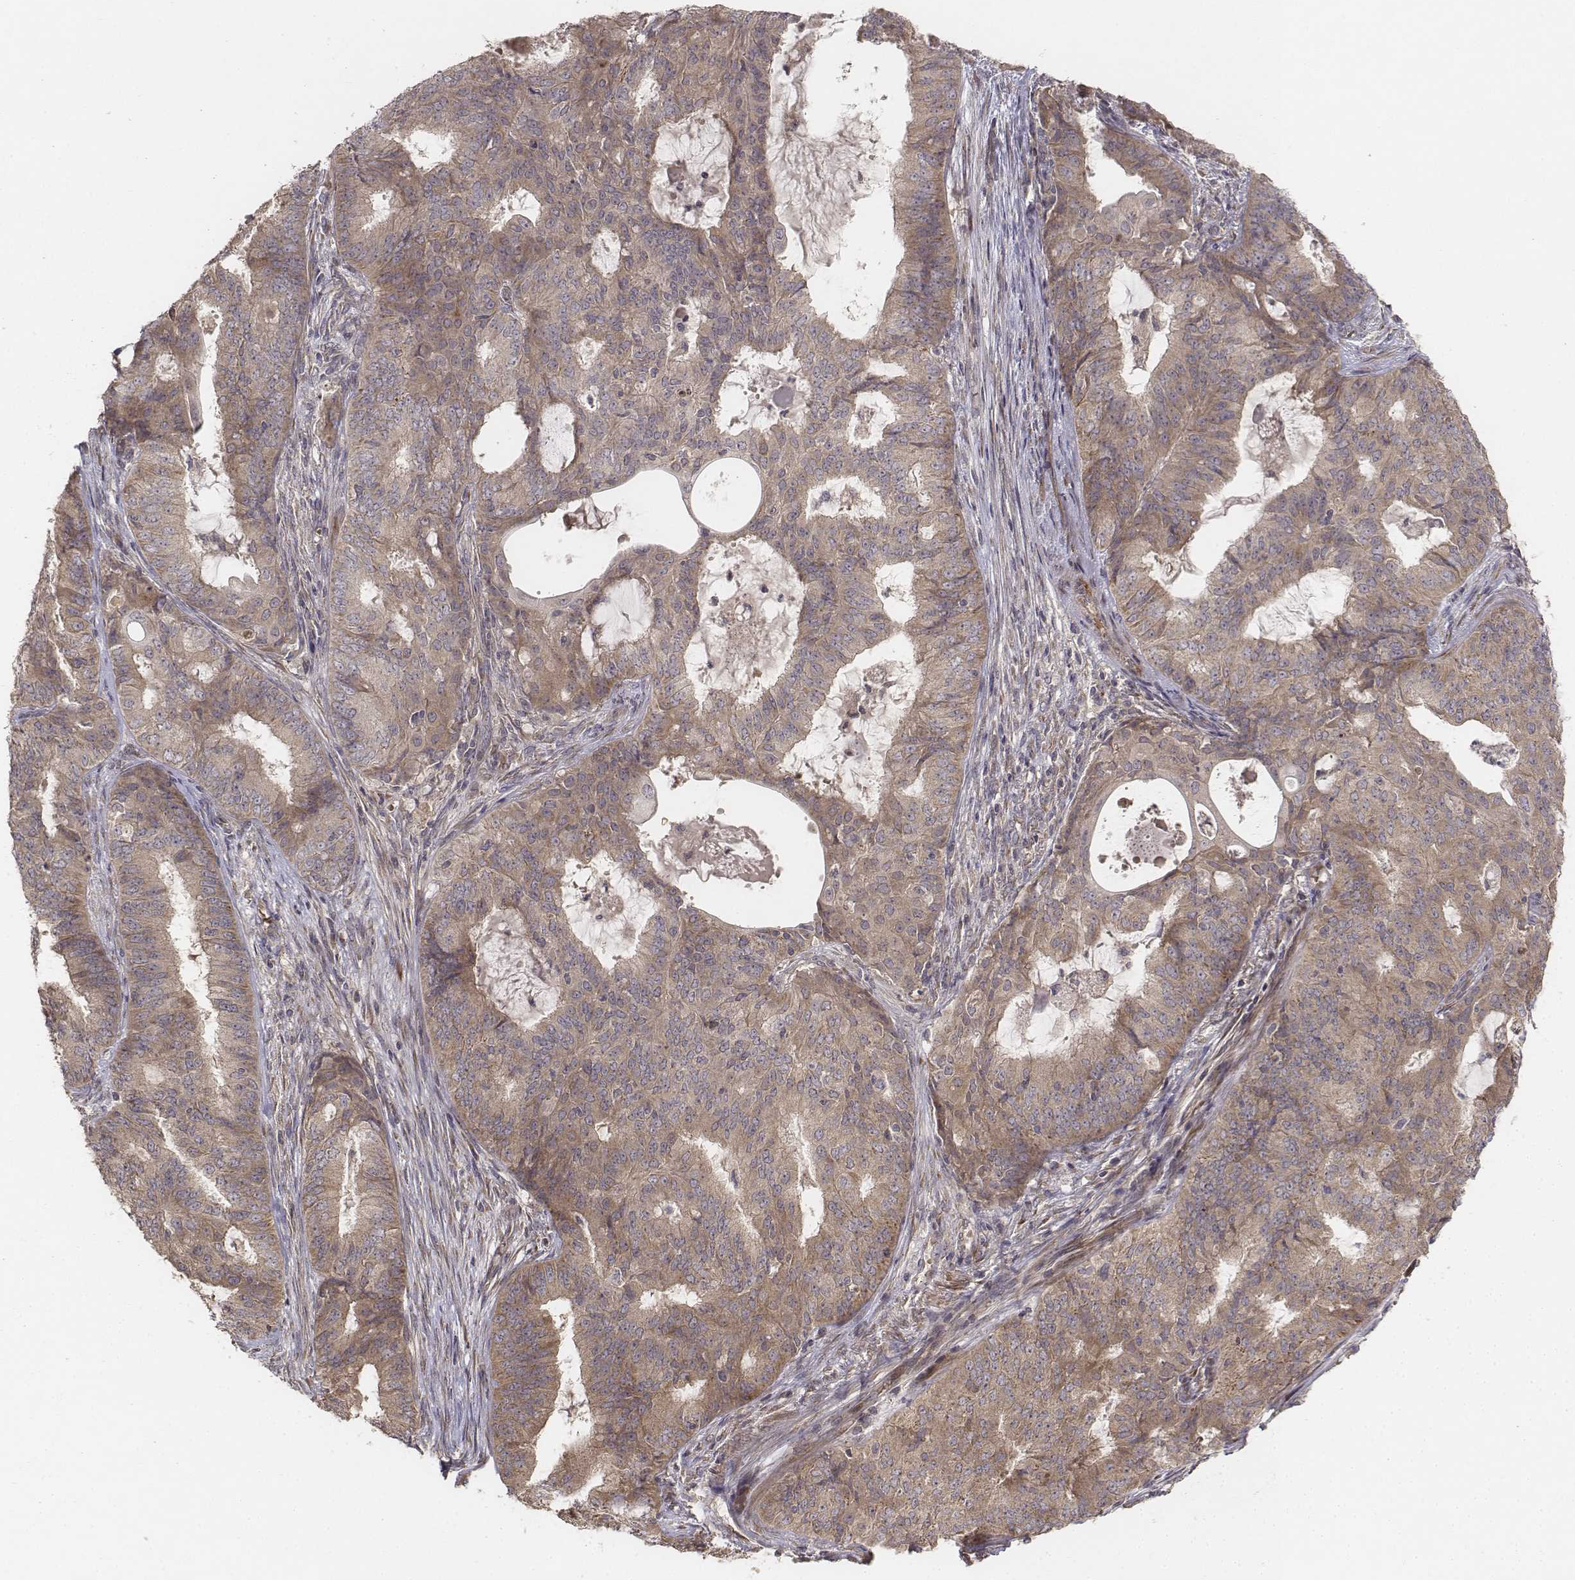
{"staining": {"intensity": "moderate", "quantity": "25%-75%", "location": "cytoplasmic/membranous"}, "tissue": "endometrial cancer", "cell_type": "Tumor cells", "image_type": "cancer", "snomed": [{"axis": "morphology", "description": "Adenocarcinoma, NOS"}, {"axis": "topography", "description": "Endometrium"}], "caption": "Immunohistochemical staining of human endometrial cancer (adenocarcinoma) displays medium levels of moderate cytoplasmic/membranous staining in approximately 25%-75% of tumor cells.", "gene": "FBXO21", "patient": {"sex": "female", "age": 62}}